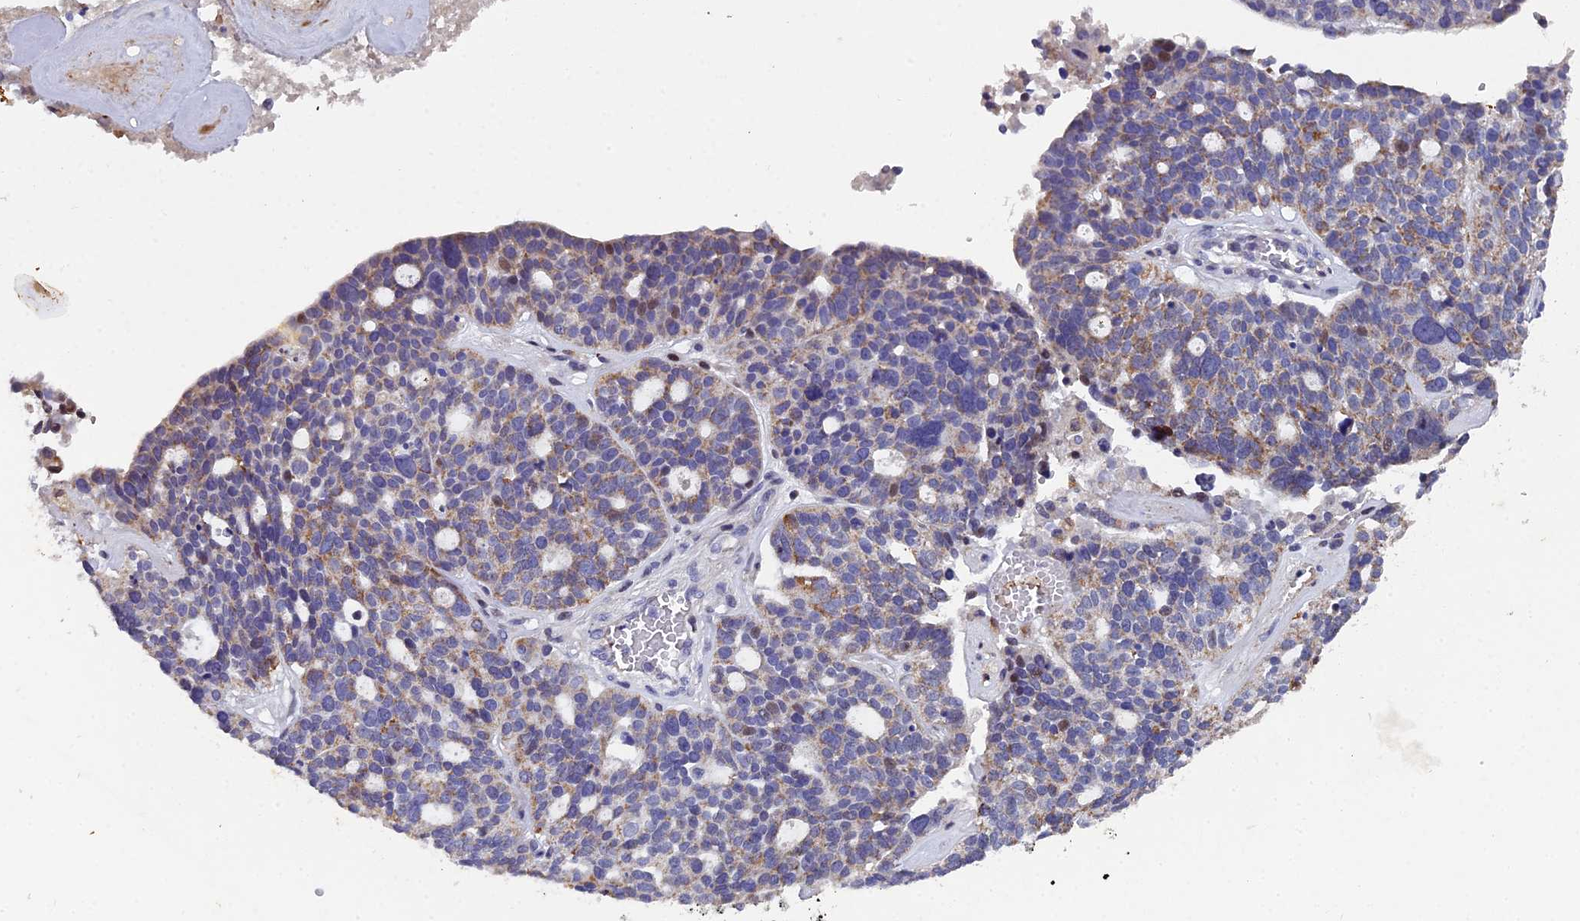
{"staining": {"intensity": "moderate", "quantity": "<25%", "location": "cytoplasmic/membranous"}, "tissue": "ovarian cancer", "cell_type": "Tumor cells", "image_type": "cancer", "snomed": [{"axis": "morphology", "description": "Cystadenocarcinoma, serous, NOS"}, {"axis": "topography", "description": "Ovary"}], "caption": "IHC of human ovarian cancer (serous cystadenocarcinoma) displays low levels of moderate cytoplasmic/membranous positivity in approximately <25% of tumor cells.", "gene": "XKR9", "patient": {"sex": "female", "age": 59}}